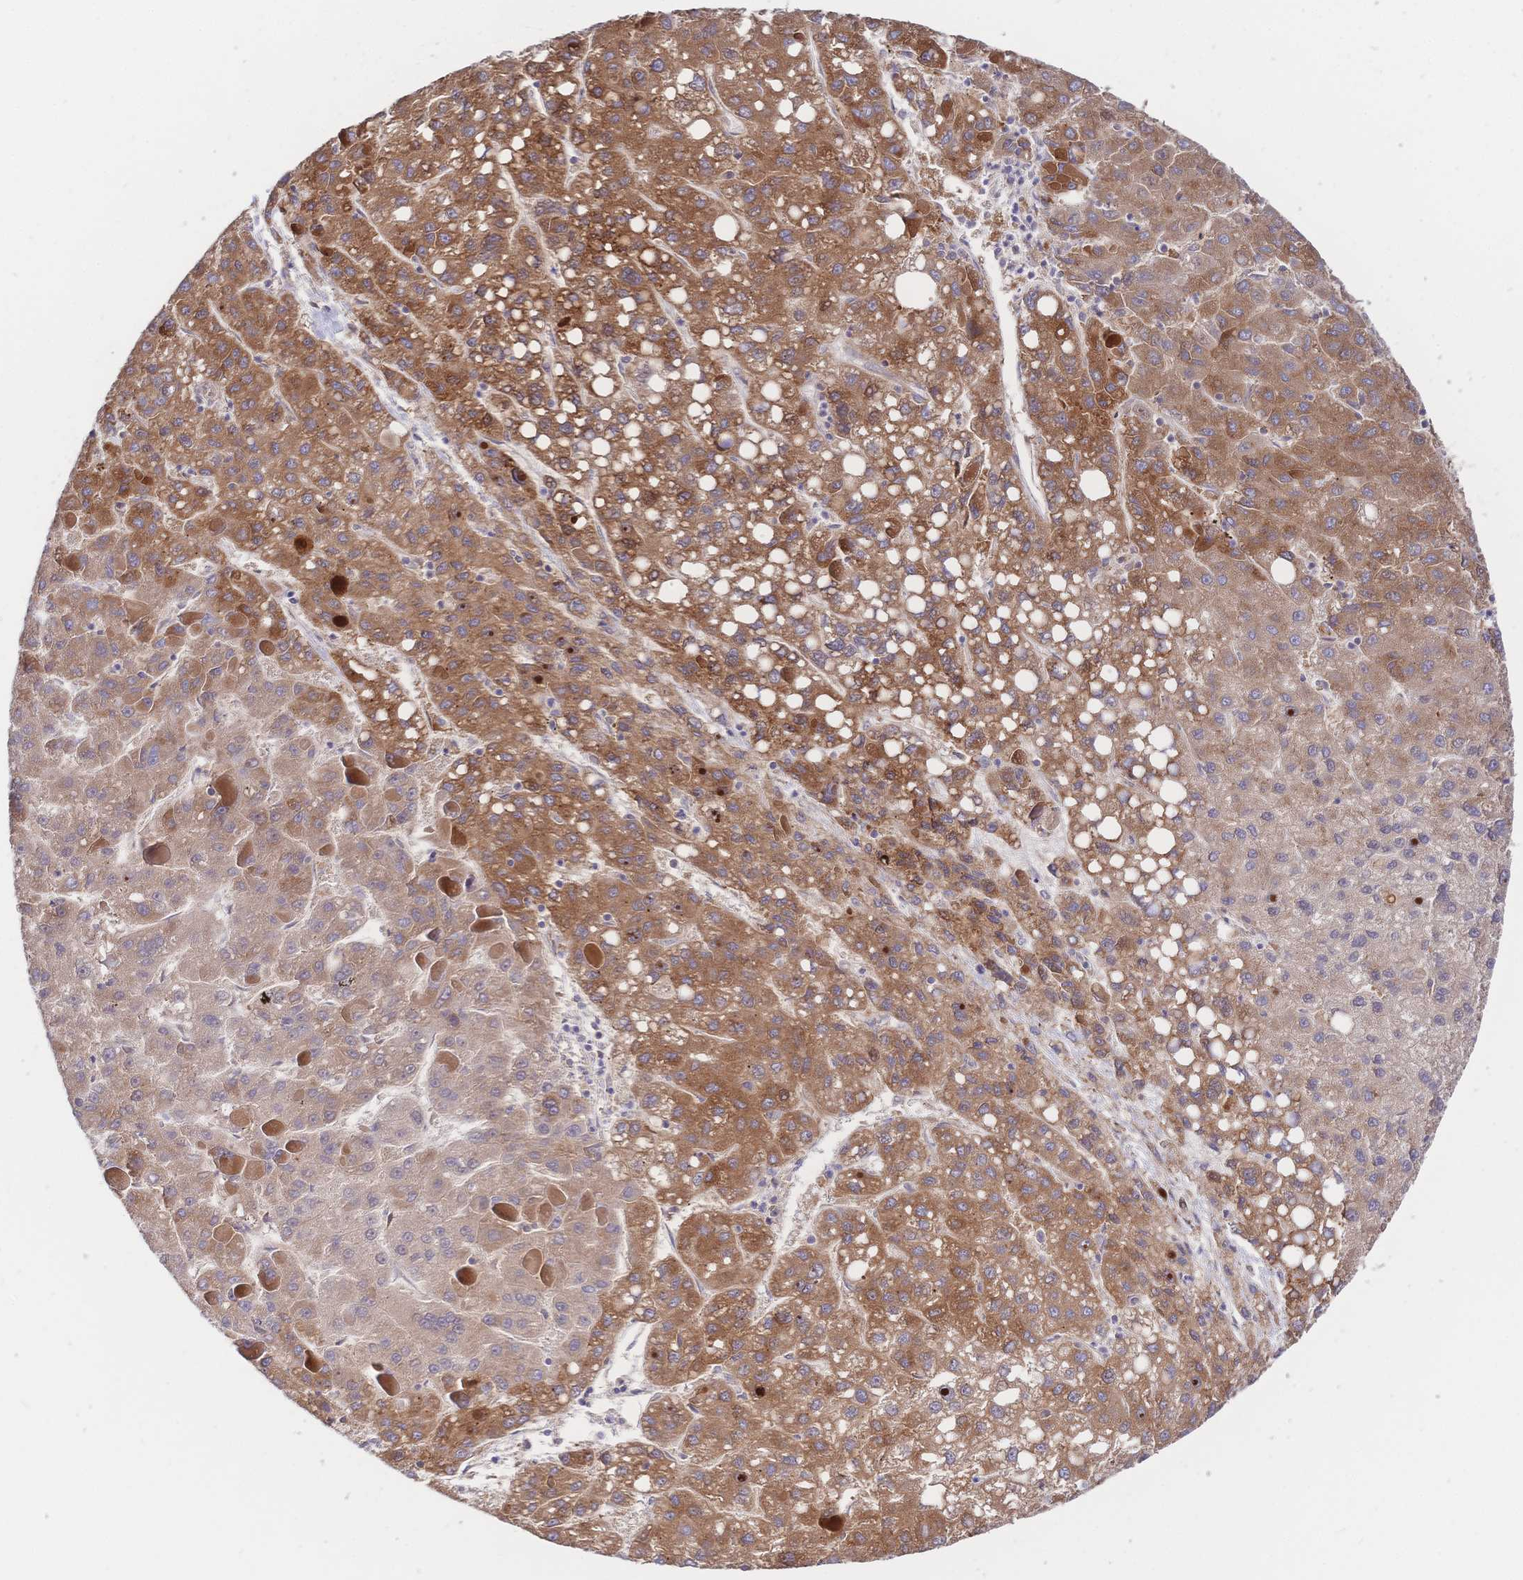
{"staining": {"intensity": "moderate", "quantity": ">75%", "location": "cytoplasmic/membranous"}, "tissue": "liver cancer", "cell_type": "Tumor cells", "image_type": "cancer", "snomed": [{"axis": "morphology", "description": "Carcinoma, Hepatocellular, NOS"}, {"axis": "topography", "description": "Liver"}], "caption": "Hepatocellular carcinoma (liver) tissue shows moderate cytoplasmic/membranous staining in about >75% of tumor cells, visualized by immunohistochemistry.", "gene": "LMO4", "patient": {"sex": "female", "age": 82}}